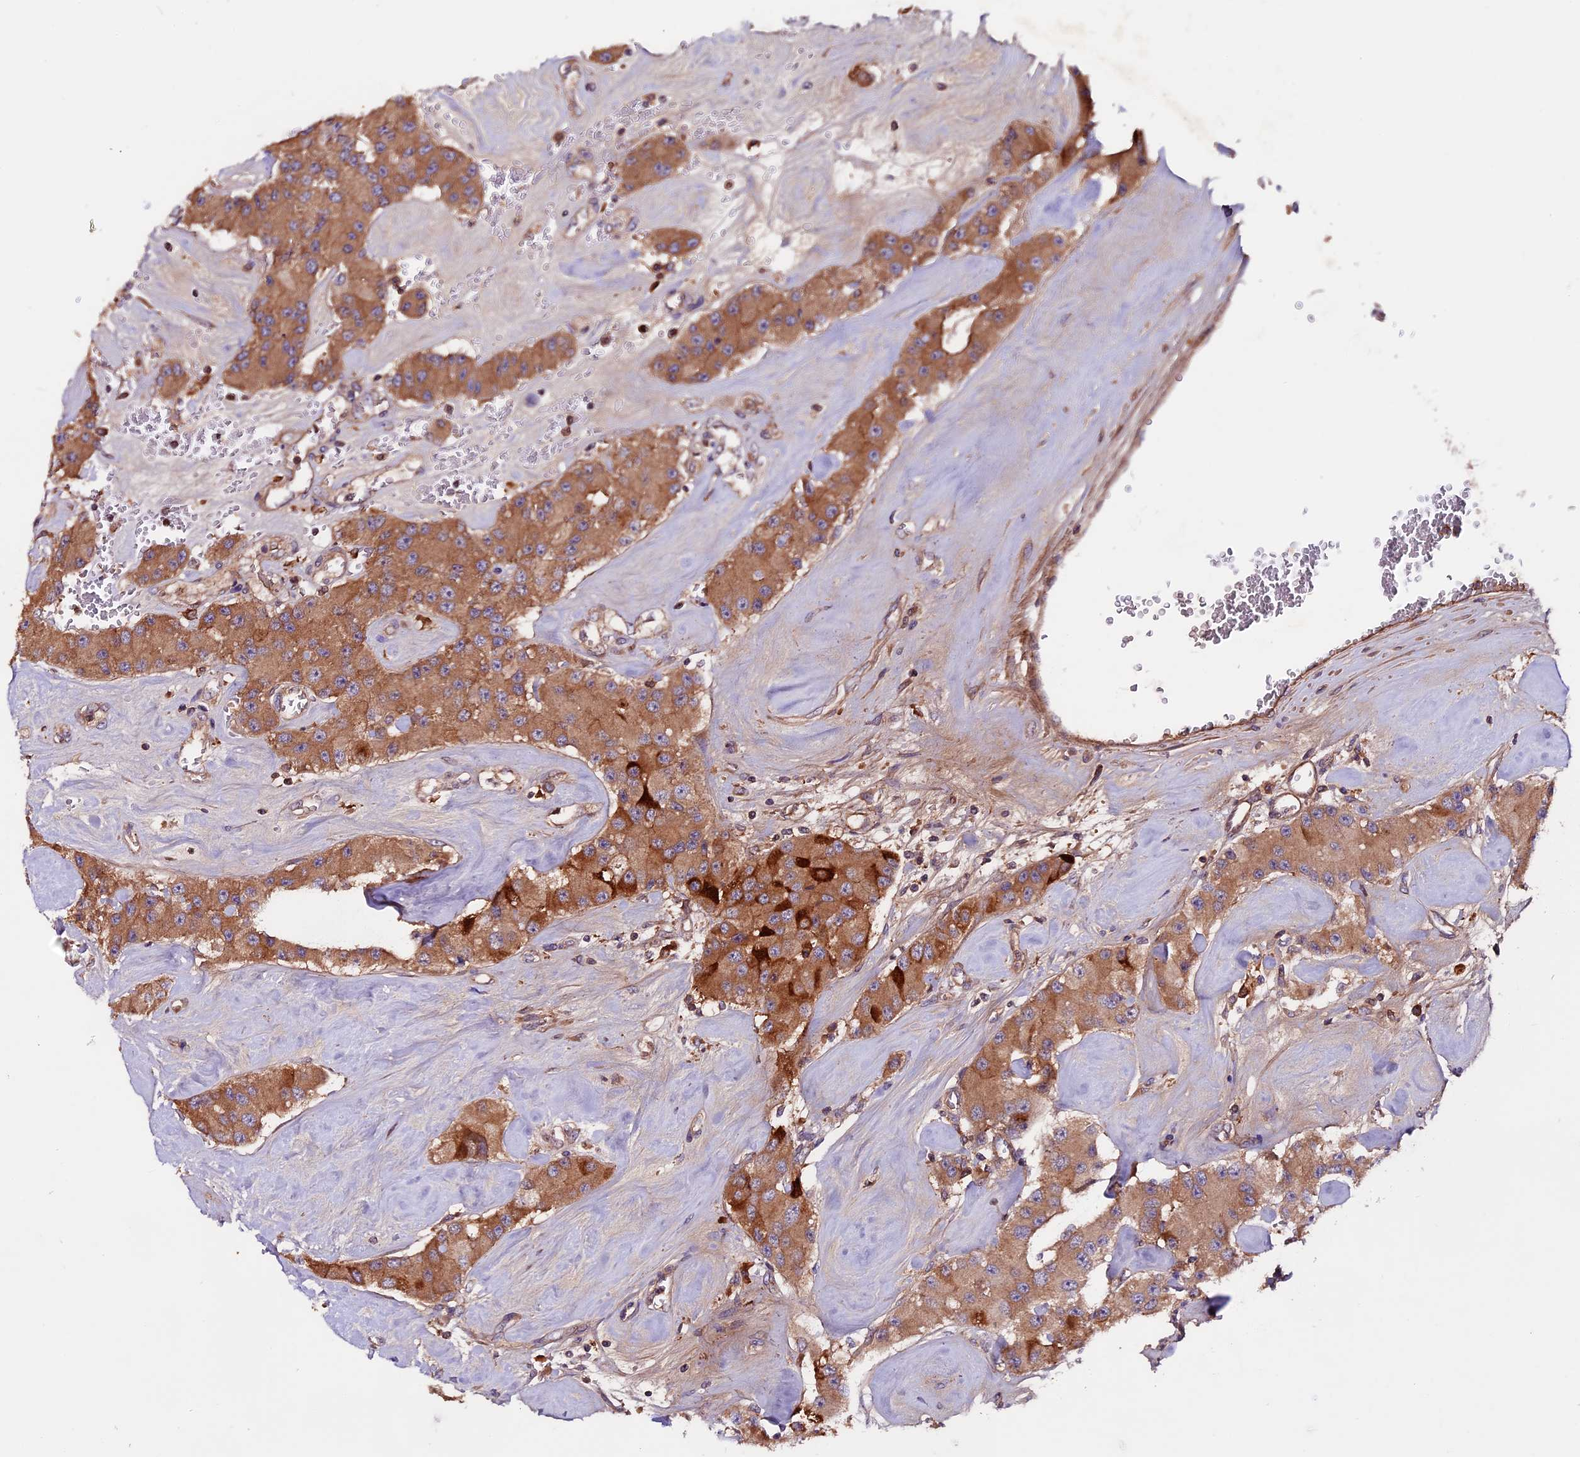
{"staining": {"intensity": "moderate", "quantity": ">75%", "location": "cytoplasmic/membranous"}, "tissue": "carcinoid", "cell_type": "Tumor cells", "image_type": "cancer", "snomed": [{"axis": "morphology", "description": "Carcinoid, malignant, NOS"}, {"axis": "topography", "description": "Pancreas"}], "caption": "An immunohistochemistry micrograph of neoplastic tissue is shown. Protein staining in brown shows moderate cytoplasmic/membranous positivity in carcinoid (malignant) within tumor cells.", "gene": "ZNF598", "patient": {"sex": "male", "age": 41}}